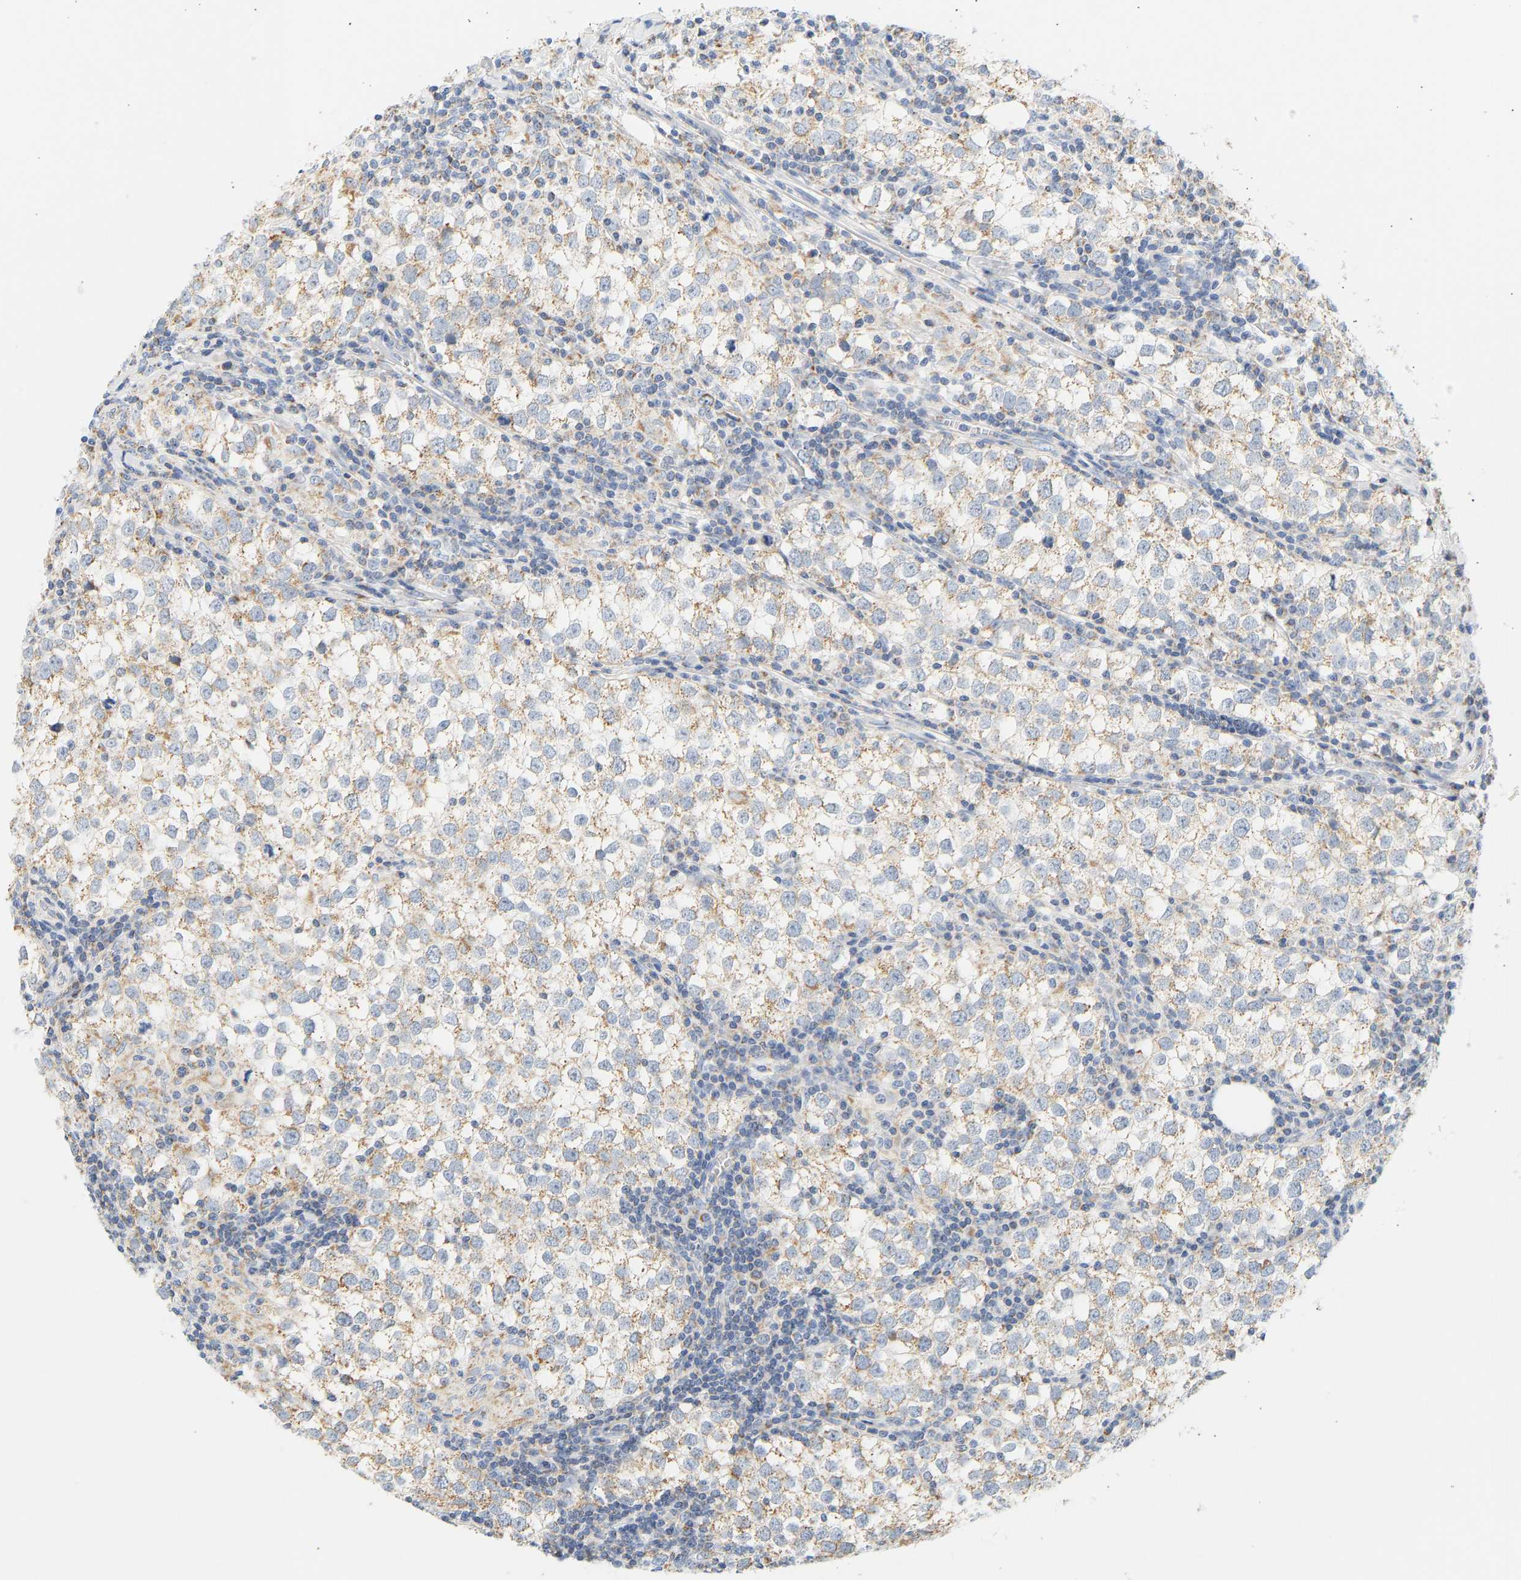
{"staining": {"intensity": "weak", "quantity": "25%-75%", "location": "cytoplasmic/membranous"}, "tissue": "testis cancer", "cell_type": "Tumor cells", "image_type": "cancer", "snomed": [{"axis": "morphology", "description": "Seminoma, NOS"}, {"axis": "morphology", "description": "Carcinoma, Embryonal, NOS"}, {"axis": "topography", "description": "Testis"}], "caption": "Approximately 25%-75% of tumor cells in human testis cancer (seminoma) reveal weak cytoplasmic/membranous protein staining as visualized by brown immunohistochemical staining.", "gene": "GRPEL2", "patient": {"sex": "male", "age": 36}}